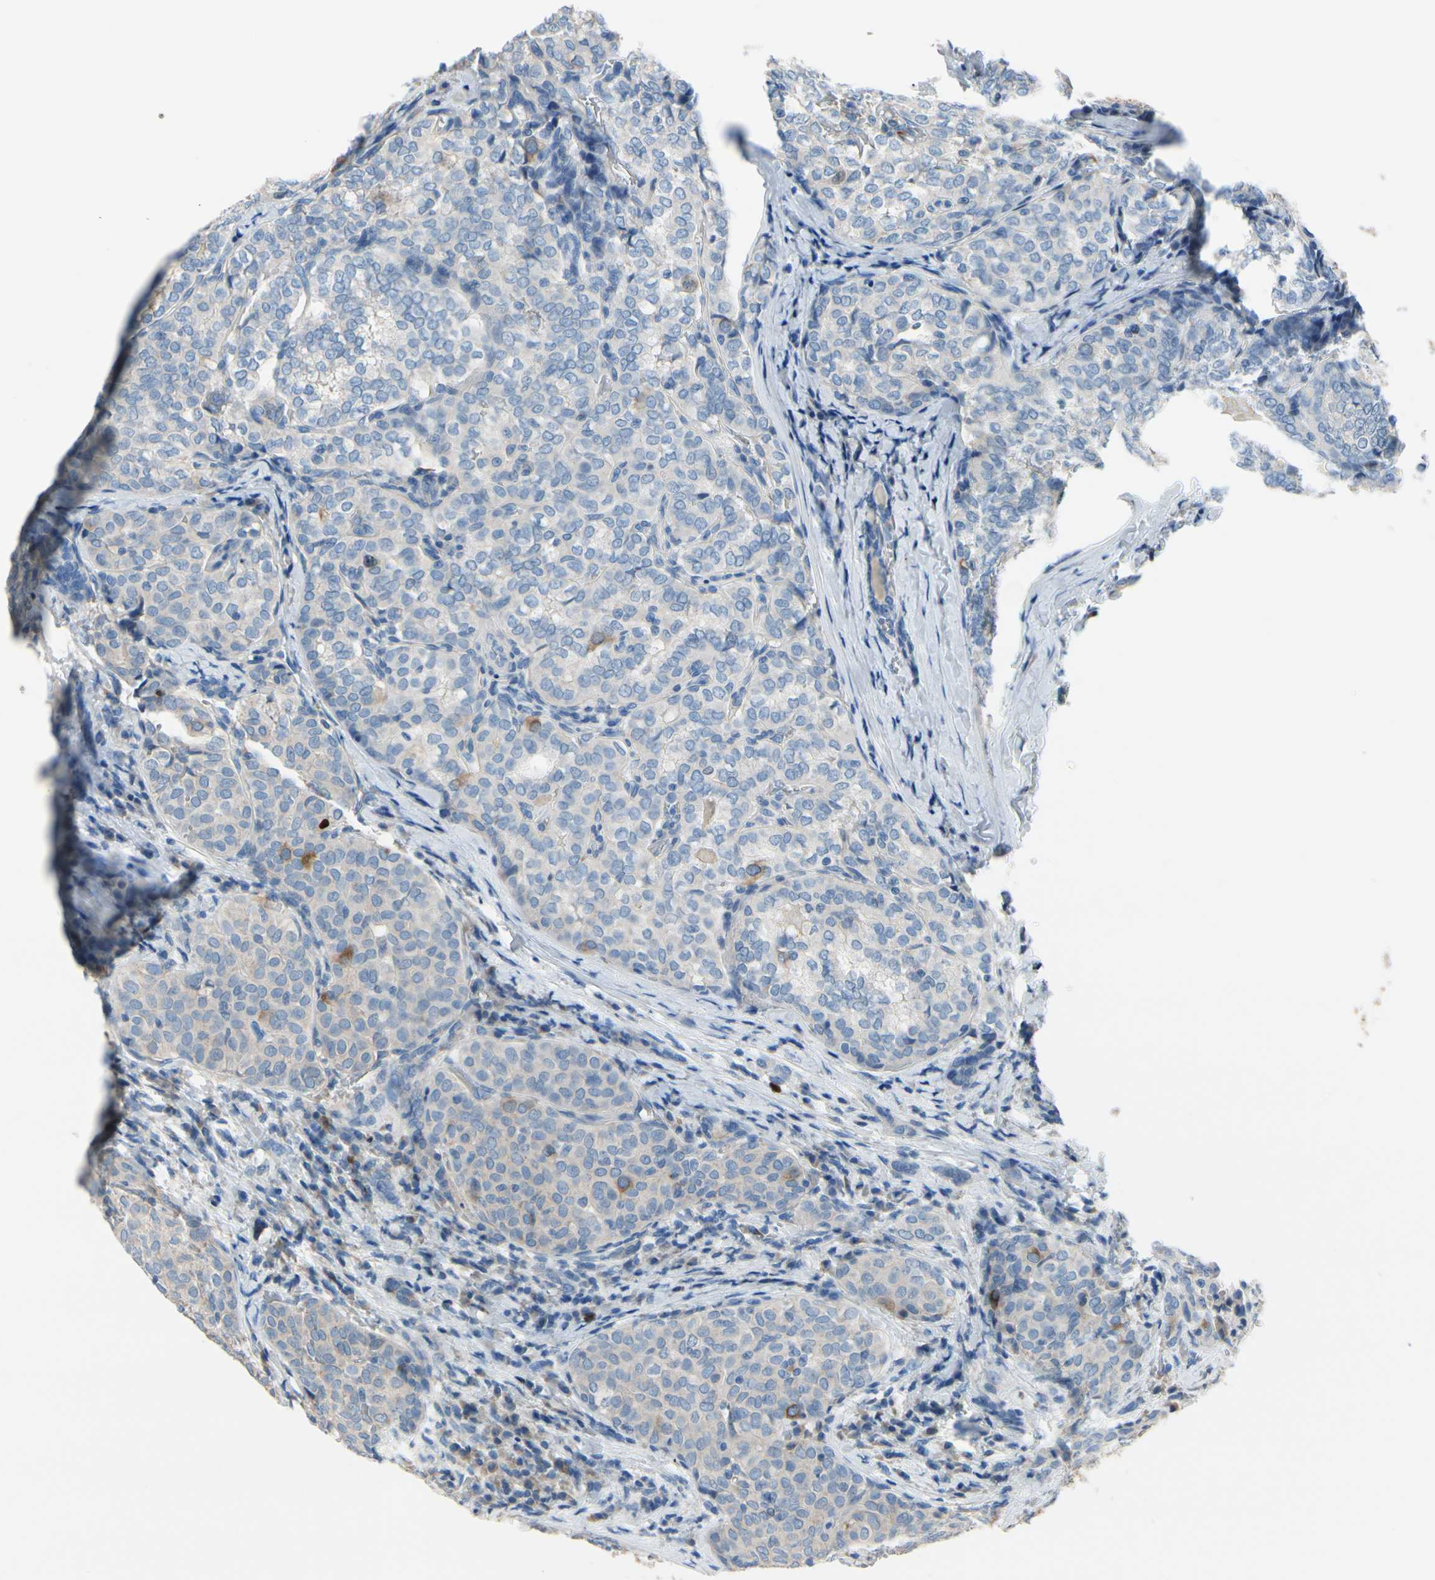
{"staining": {"intensity": "moderate", "quantity": "<25%", "location": "cytoplasmic/membranous"}, "tissue": "thyroid cancer", "cell_type": "Tumor cells", "image_type": "cancer", "snomed": [{"axis": "morphology", "description": "Normal tissue, NOS"}, {"axis": "morphology", "description": "Papillary adenocarcinoma, NOS"}, {"axis": "topography", "description": "Thyroid gland"}], "caption": "A brown stain shows moderate cytoplasmic/membranous positivity of a protein in human thyroid cancer tumor cells.", "gene": "CKAP2", "patient": {"sex": "female", "age": 30}}